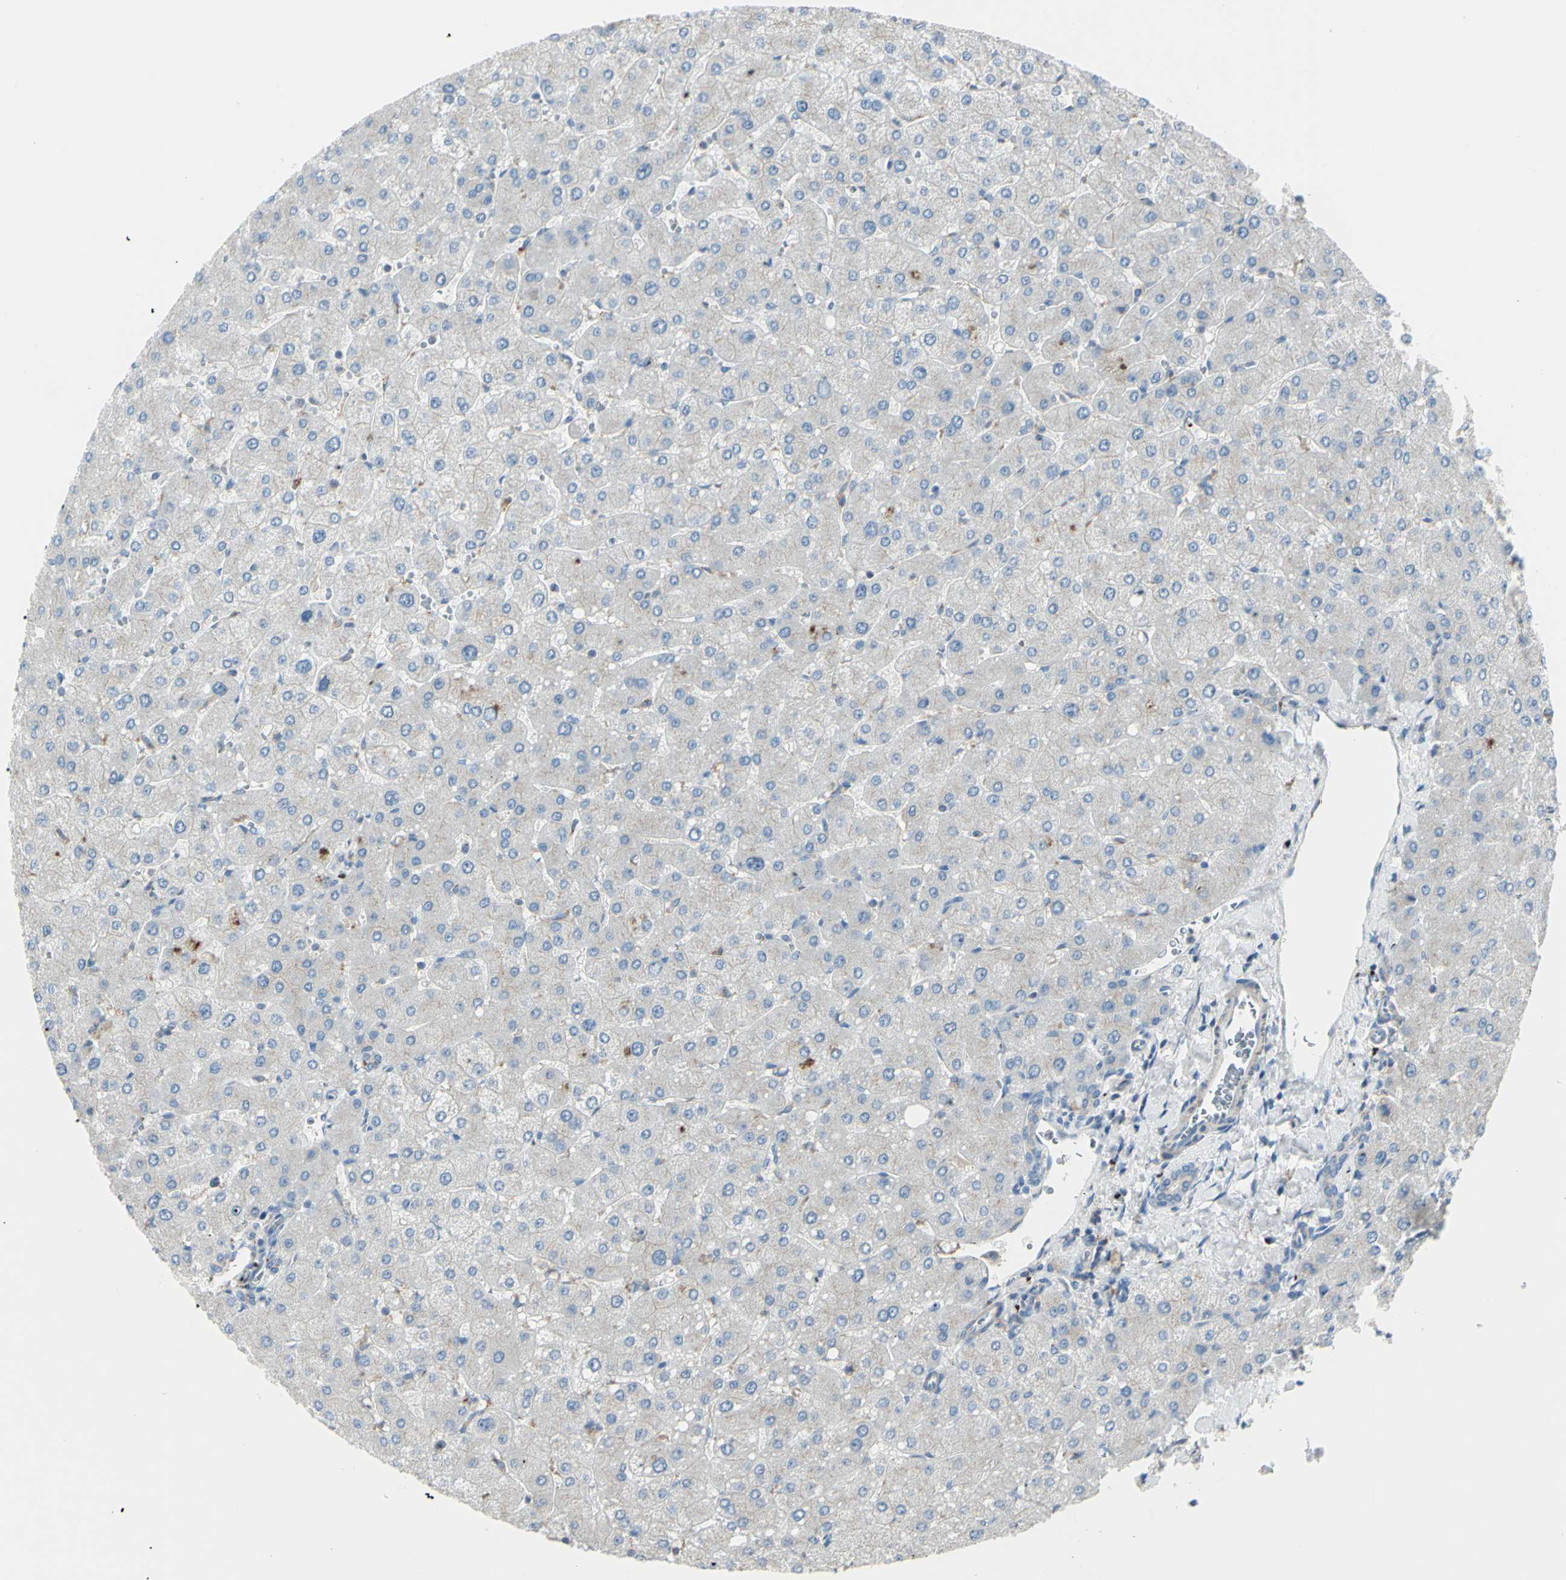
{"staining": {"intensity": "negative", "quantity": "none", "location": "none"}, "tissue": "liver", "cell_type": "Cholangiocytes", "image_type": "normal", "snomed": [{"axis": "morphology", "description": "Normal tissue, NOS"}, {"axis": "topography", "description": "Liver"}], "caption": "The immunohistochemistry image has no significant staining in cholangiocytes of liver.", "gene": "B4GALT3", "patient": {"sex": "male", "age": 55}}